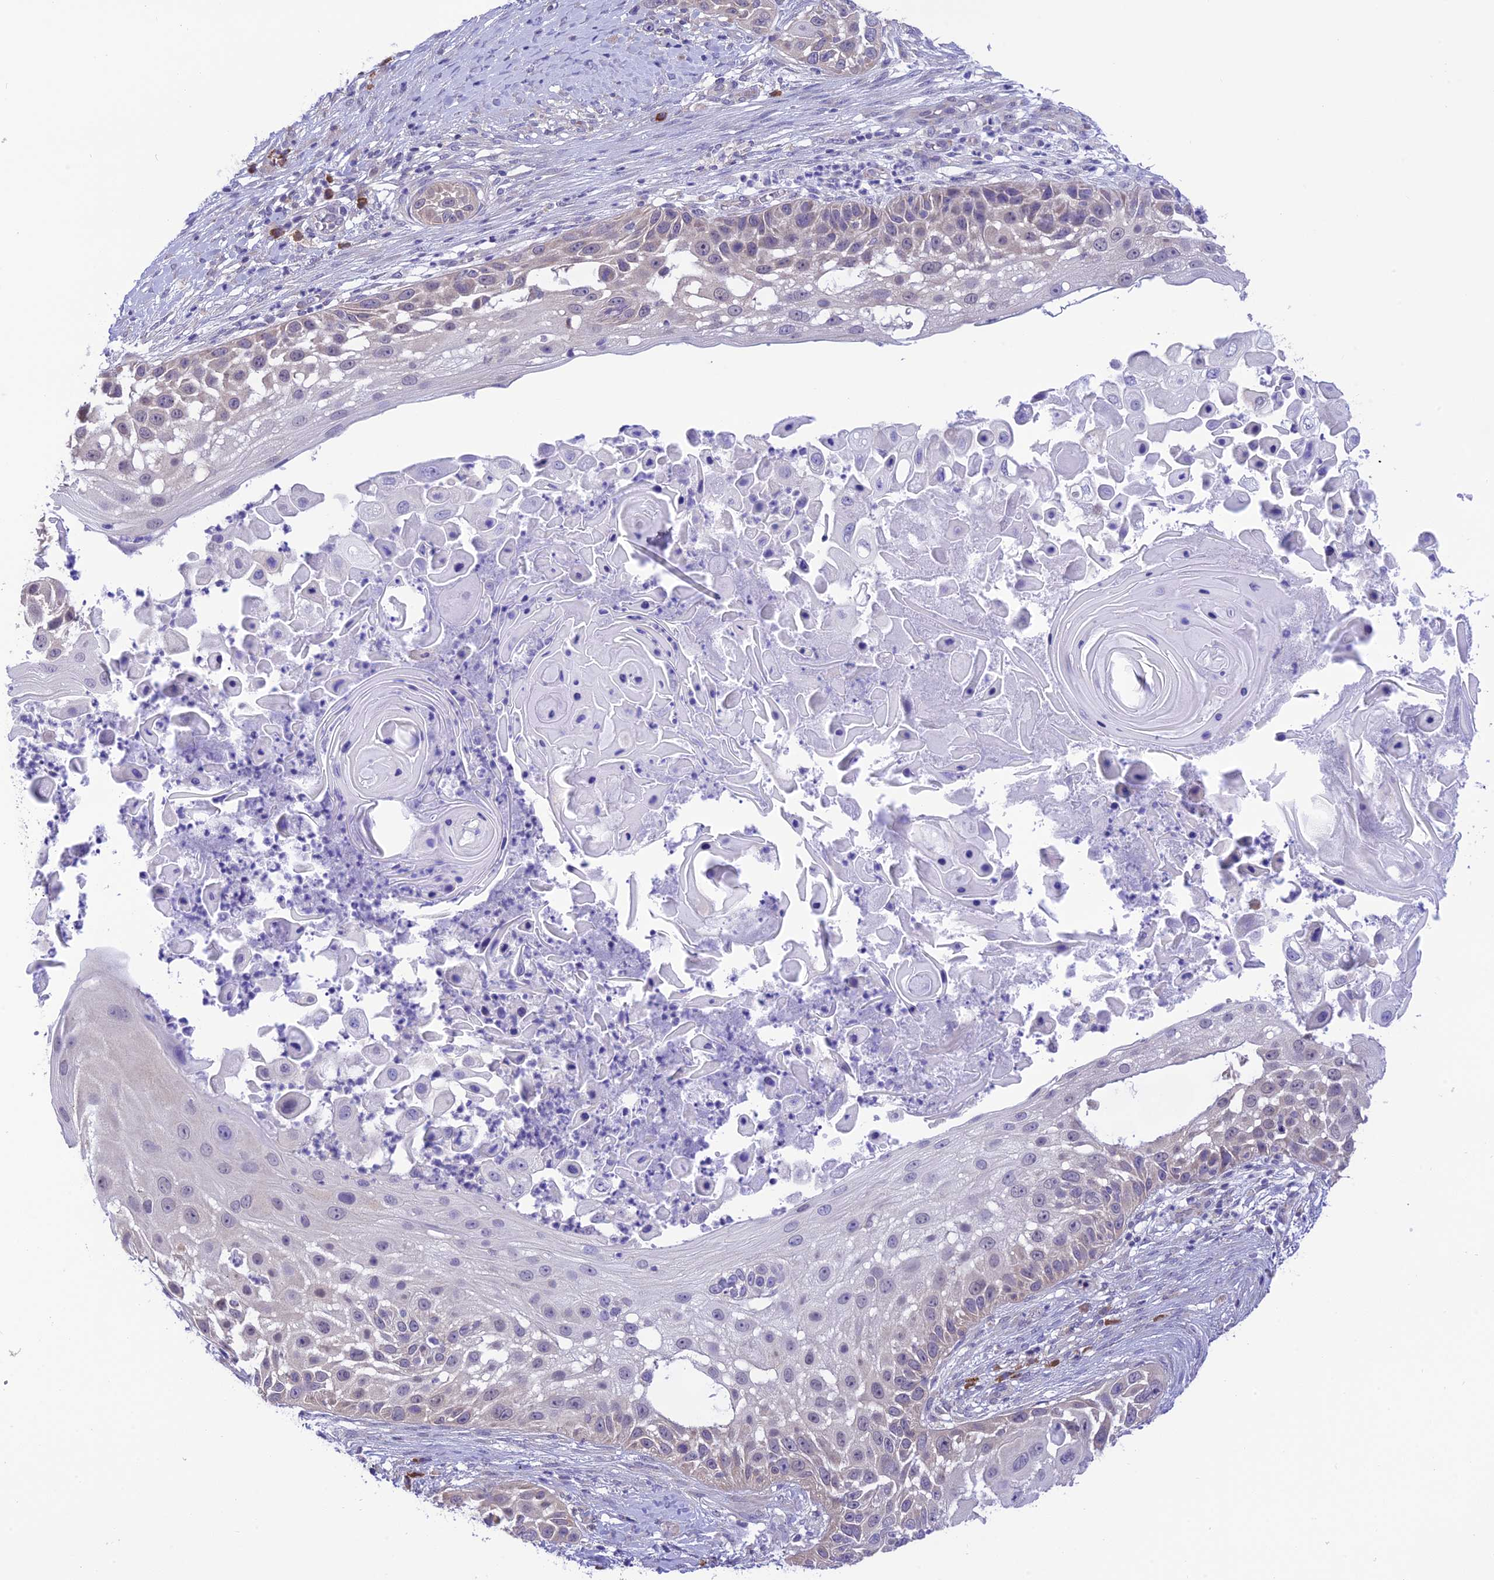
{"staining": {"intensity": "negative", "quantity": "none", "location": "none"}, "tissue": "skin cancer", "cell_type": "Tumor cells", "image_type": "cancer", "snomed": [{"axis": "morphology", "description": "Squamous cell carcinoma, NOS"}, {"axis": "topography", "description": "Skin"}], "caption": "Protein analysis of skin squamous cell carcinoma displays no significant positivity in tumor cells.", "gene": "RNF126", "patient": {"sex": "female", "age": 44}}